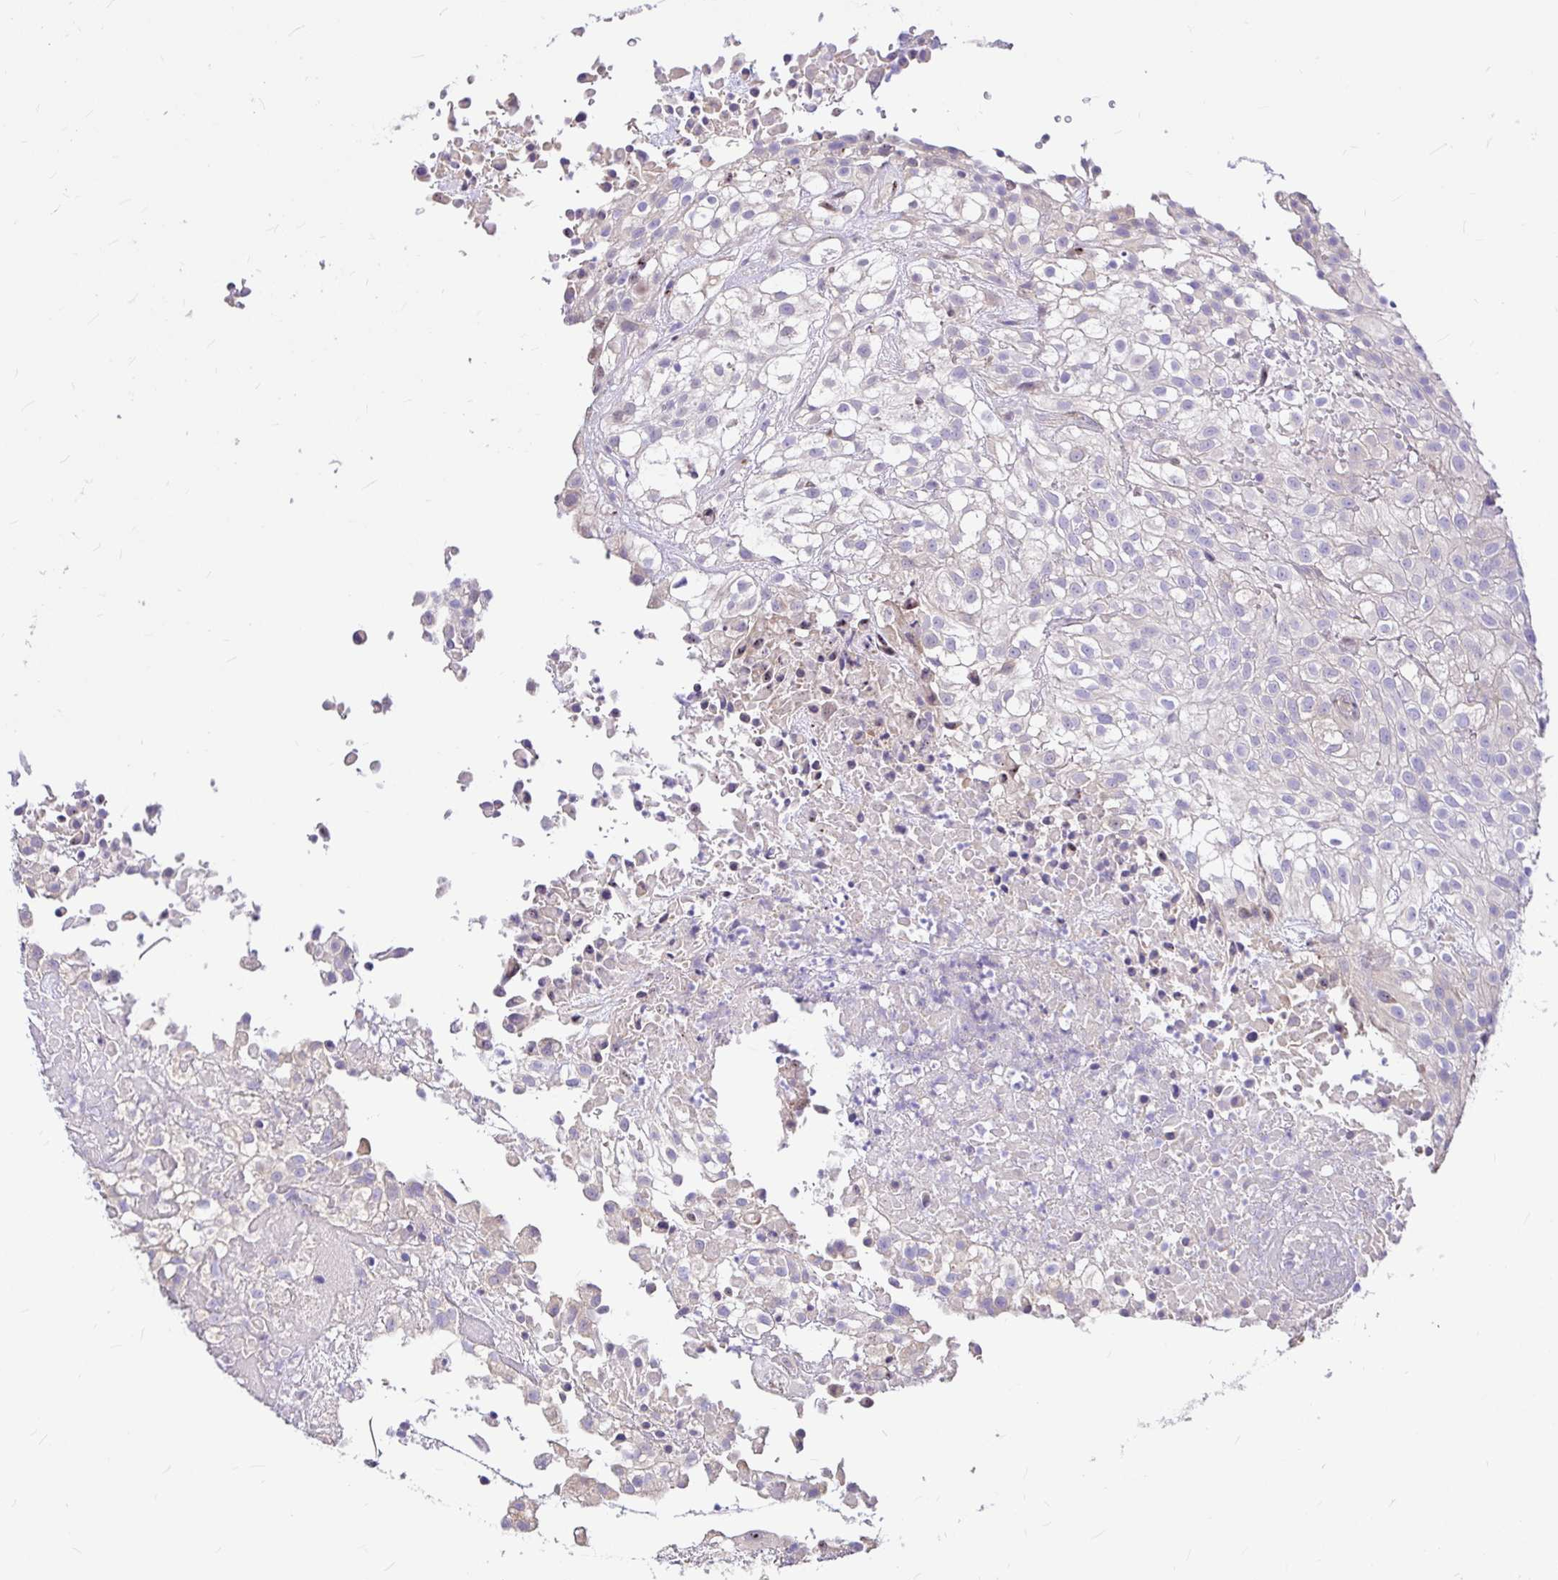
{"staining": {"intensity": "negative", "quantity": "none", "location": "none"}, "tissue": "urothelial cancer", "cell_type": "Tumor cells", "image_type": "cancer", "snomed": [{"axis": "morphology", "description": "Urothelial carcinoma, High grade"}, {"axis": "topography", "description": "Urinary bladder"}], "caption": "High magnification brightfield microscopy of high-grade urothelial carcinoma stained with DAB (3,3'-diaminobenzidine) (brown) and counterstained with hematoxylin (blue): tumor cells show no significant staining.", "gene": "GABBR2", "patient": {"sex": "male", "age": 56}}